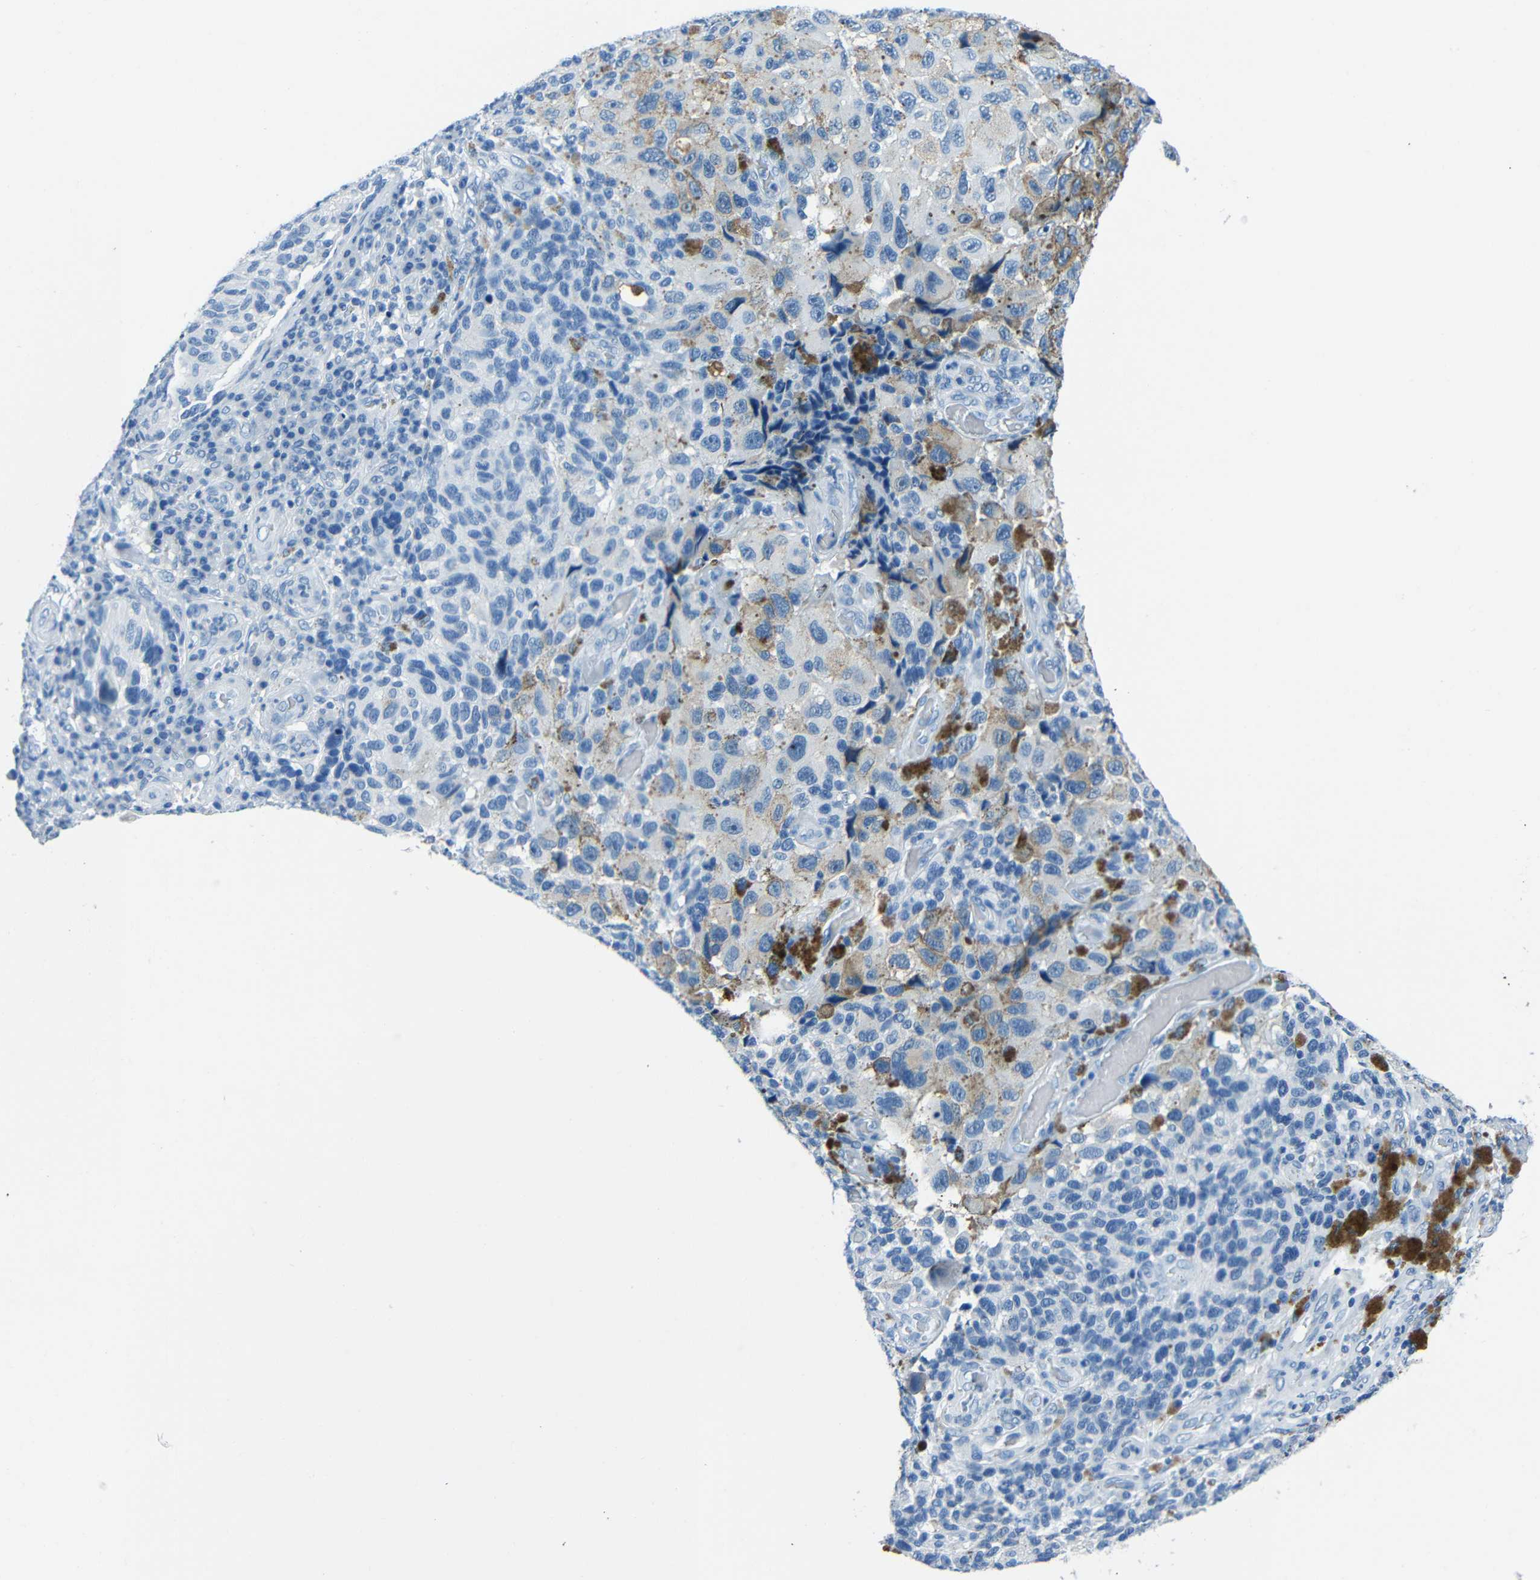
{"staining": {"intensity": "negative", "quantity": "none", "location": "none"}, "tissue": "melanoma", "cell_type": "Tumor cells", "image_type": "cancer", "snomed": [{"axis": "morphology", "description": "Malignant melanoma, NOS"}, {"axis": "topography", "description": "Skin"}], "caption": "Tumor cells show no significant protein staining in melanoma.", "gene": "FBN2", "patient": {"sex": "female", "age": 73}}